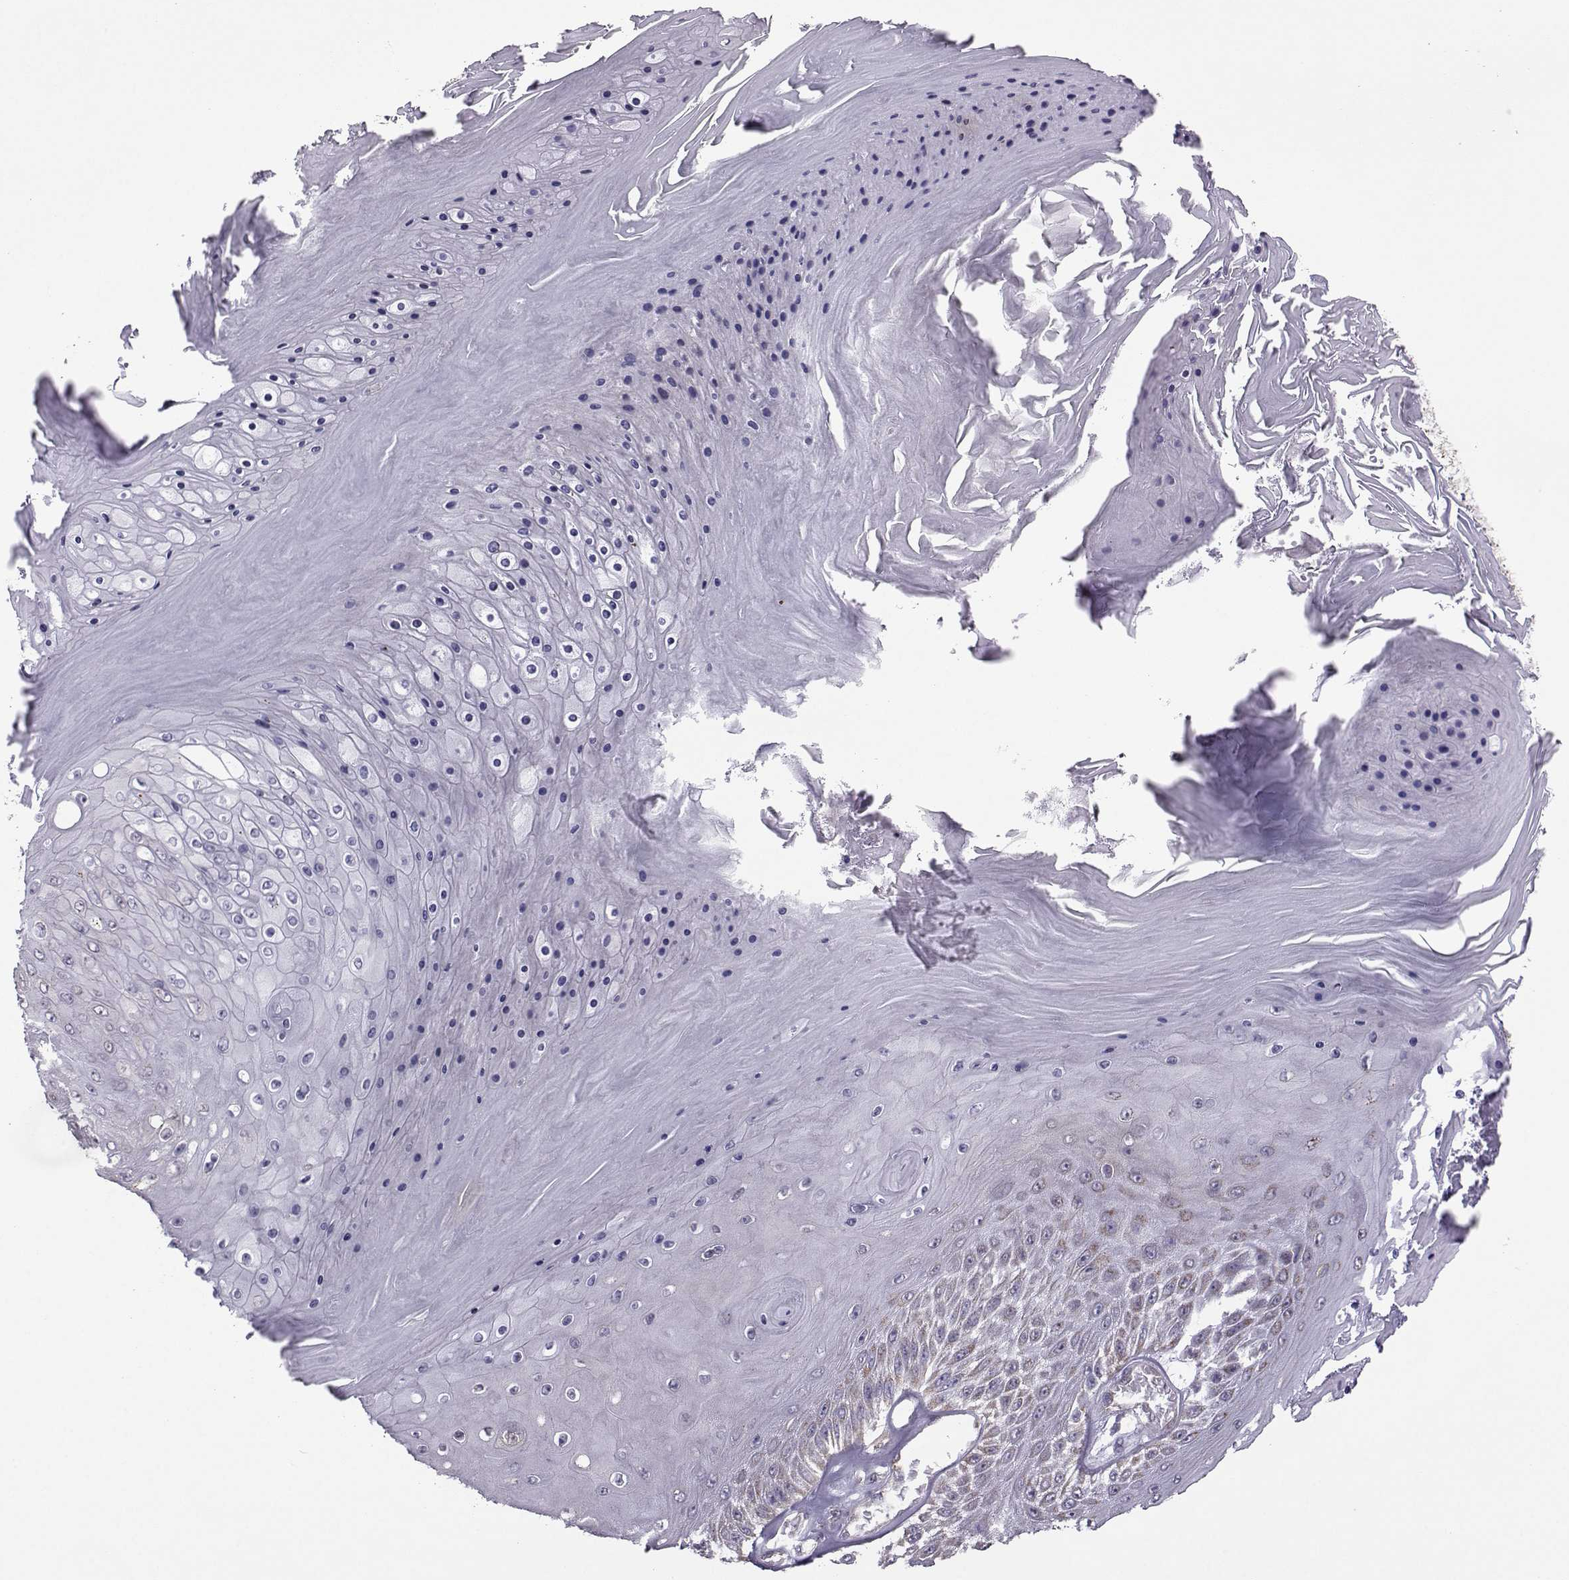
{"staining": {"intensity": "moderate", "quantity": "<25%", "location": "cytoplasmic/membranous"}, "tissue": "skin cancer", "cell_type": "Tumor cells", "image_type": "cancer", "snomed": [{"axis": "morphology", "description": "Squamous cell carcinoma, NOS"}, {"axis": "topography", "description": "Skin"}], "caption": "A histopathology image showing moderate cytoplasmic/membranous expression in about <25% of tumor cells in skin squamous cell carcinoma, as visualized by brown immunohistochemical staining.", "gene": "NECAB3", "patient": {"sex": "male", "age": 62}}